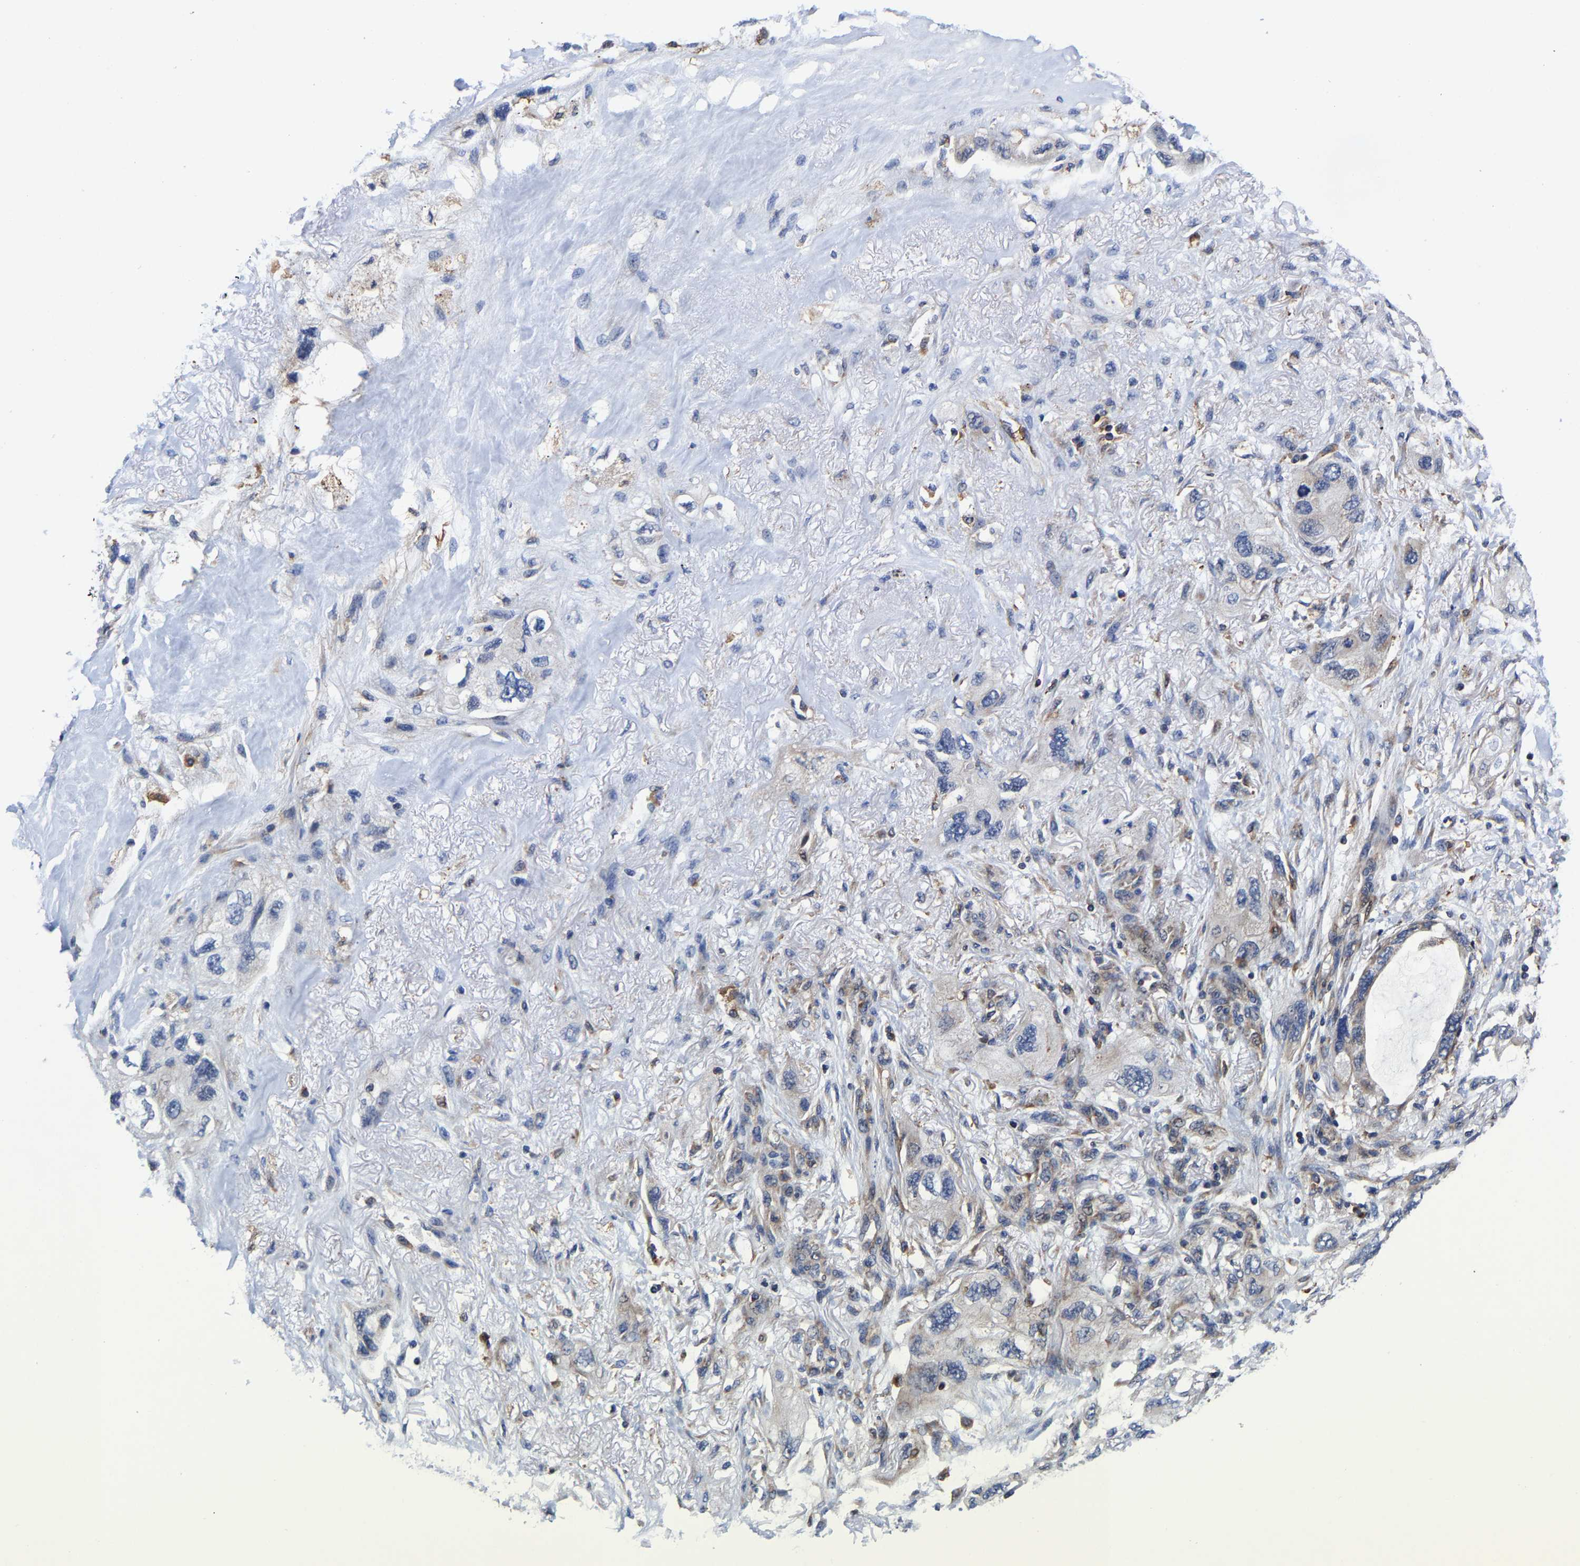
{"staining": {"intensity": "negative", "quantity": "none", "location": "none"}, "tissue": "lung cancer", "cell_type": "Tumor cells", "image_type": "cancer", "snomed": [{"axis": "morphology", "description": "Squamous cell carcinoma, NOS"}, {"axis": "topography", "description": "Lung"}], "caption": "Lung squamous cell carcinoma was stained to show a protein in brown. There is no significant staining in tumor cells.", "gene": "PFKFB3", "patient": {"sex": "female", "age": 73}}